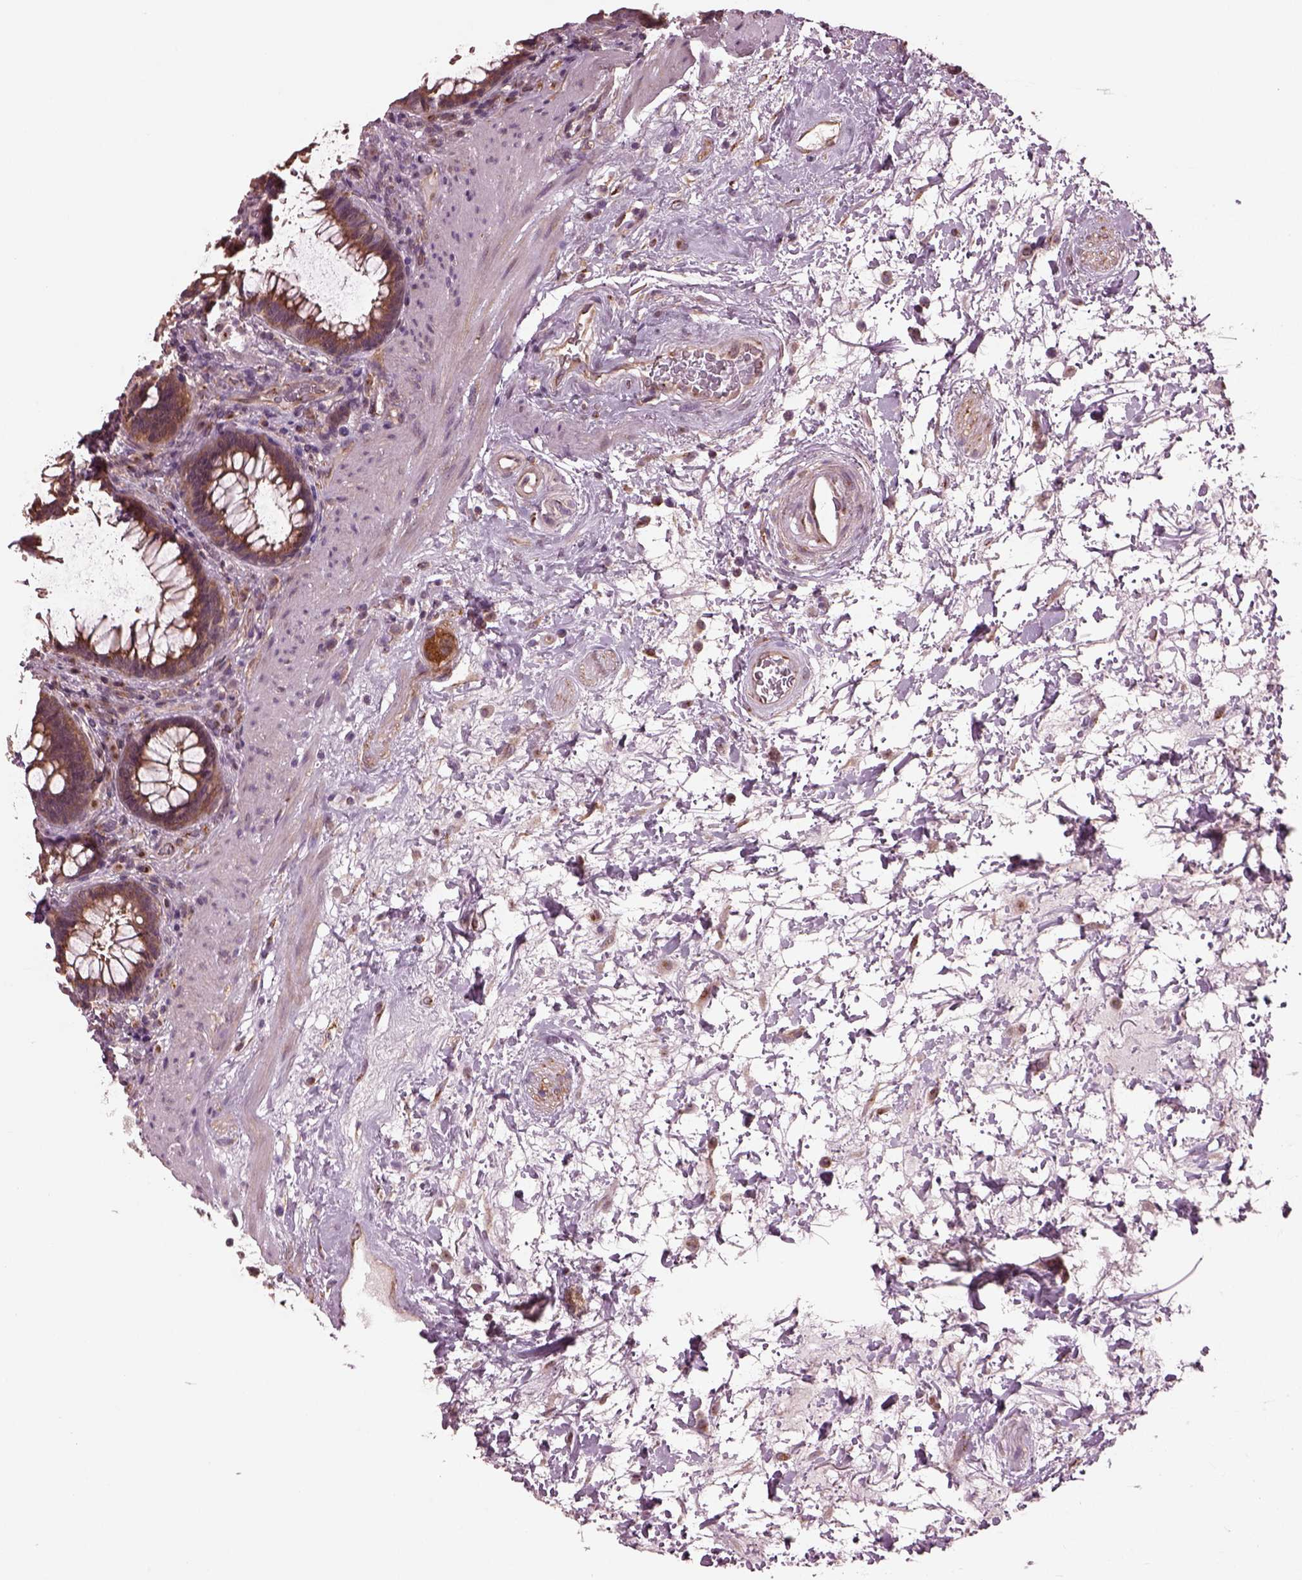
{"staining": {"intensity": "moderate", "quantity": "25%-75%", "location": "cytoplasmic/membranous"}, "tissue": "rectum", "cell_type": "Glandular cells", "image_type": "normal", "snomed": [{"axis": "morphology", "description": "Normal tissue, NOS"}, {"axis": "topography", "description": "Rectum"}], "caption": "A micrograph of rectum stained for a protein exhibits moderate cytoplasmic/membranous brown staining in glandular cells.", "gene": "RUFY3", "patient": {"sex": "male", "age": 72}}